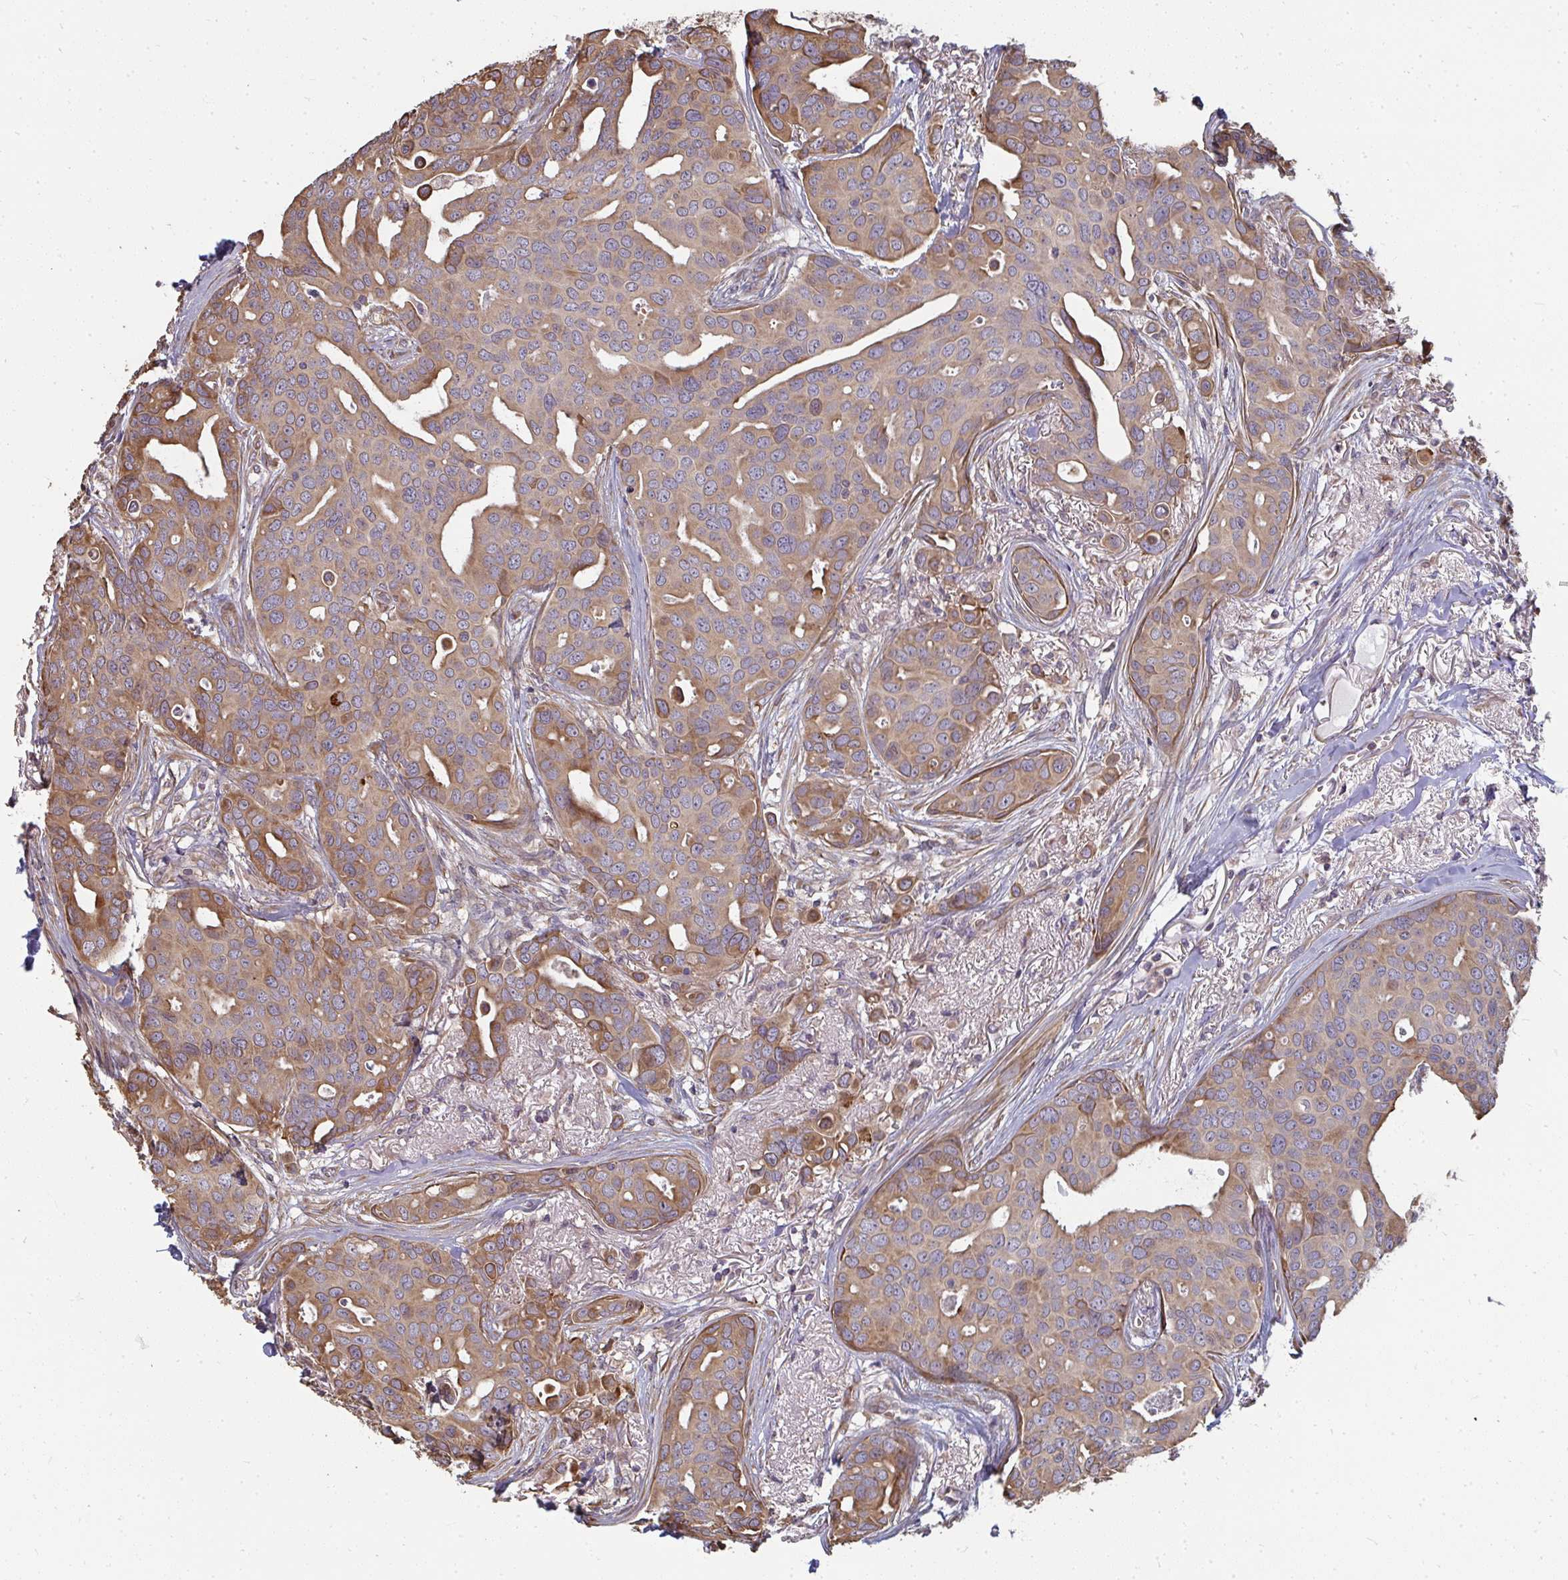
{"staining": {"intensity": "moderate", "quantity": ">75%", "location": "cytoplasmic/membranous"}, "tissue": "breast cancer", "cell_type": "Tumor cells", "image_type": "cancer", "snomed": [{"axis": "morphology", "description": "Duct carcinoma"}, {"axis": "topography", "description": "Breast"}], "caption": "Invasive ductal carcinoma (breast) stained with a brown dye reveals moderate cytoplasmic/membranous positive positivity in approximately >75% of tumor cells.", "gene": "ZFYVE28", "patient": {"sex": "female", "age": 54}}